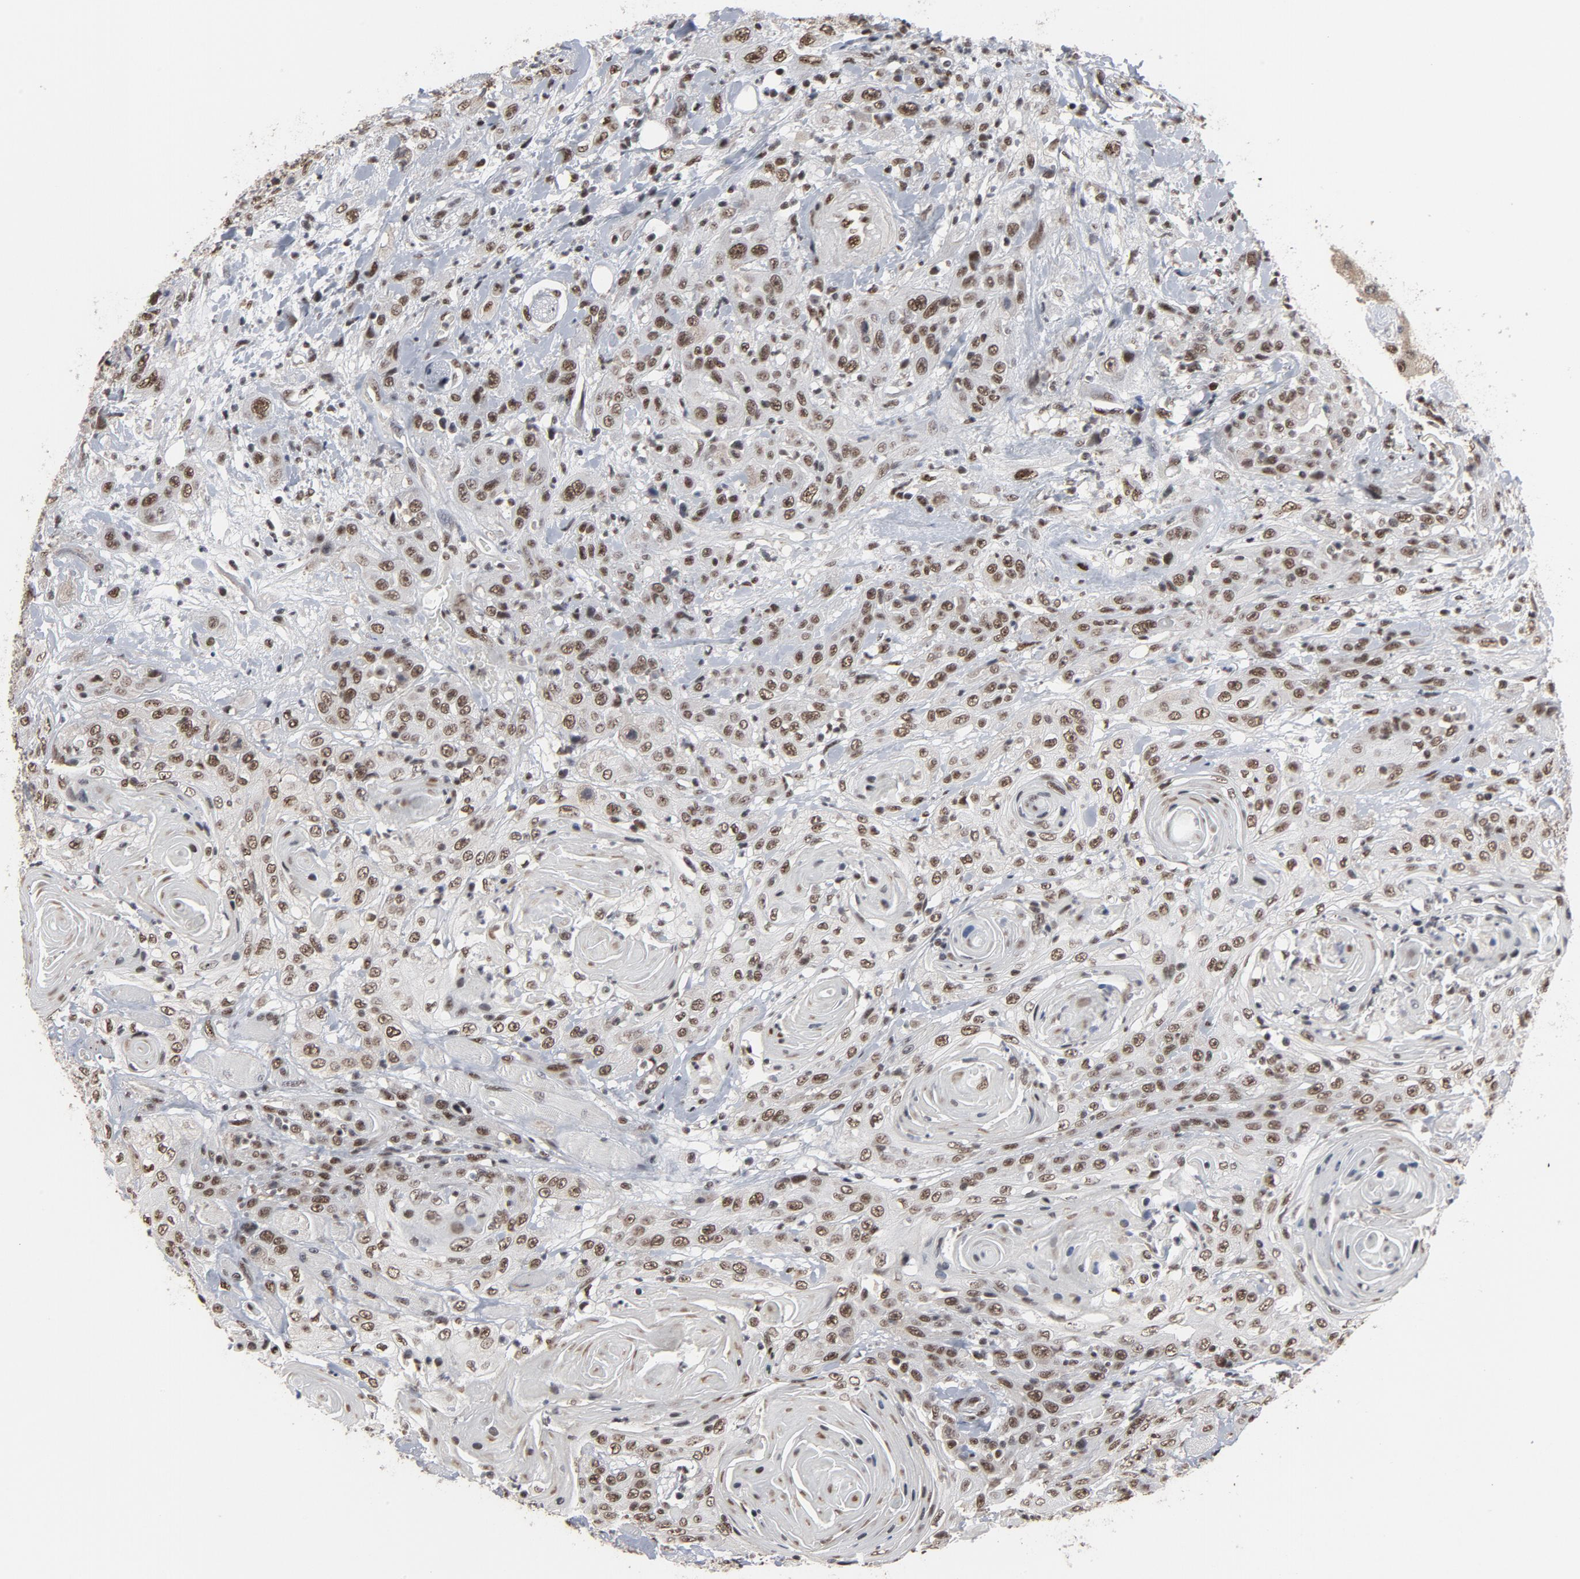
{"staining": {"intensity": "moderate", "quantity": ">75%", "location": "nuclear"}, "tissue": "head and neck cancer", "cell_type": "Tumor cells", "image_type": "cancer", "snomed": [{"axis": "morphology", "description": "Squamous cell carcinoma, NOS"}, {"axis": "topography", "description": "Head-Neck"}], "caption": "Protein analysis of head and neck cancer (squamous cell carcinoma) tissue demonstrates moderate nuclear staining in about >75% of tumor cells.", "gene": "MRE11", "patient": {"sex": "female", "age": 84}}